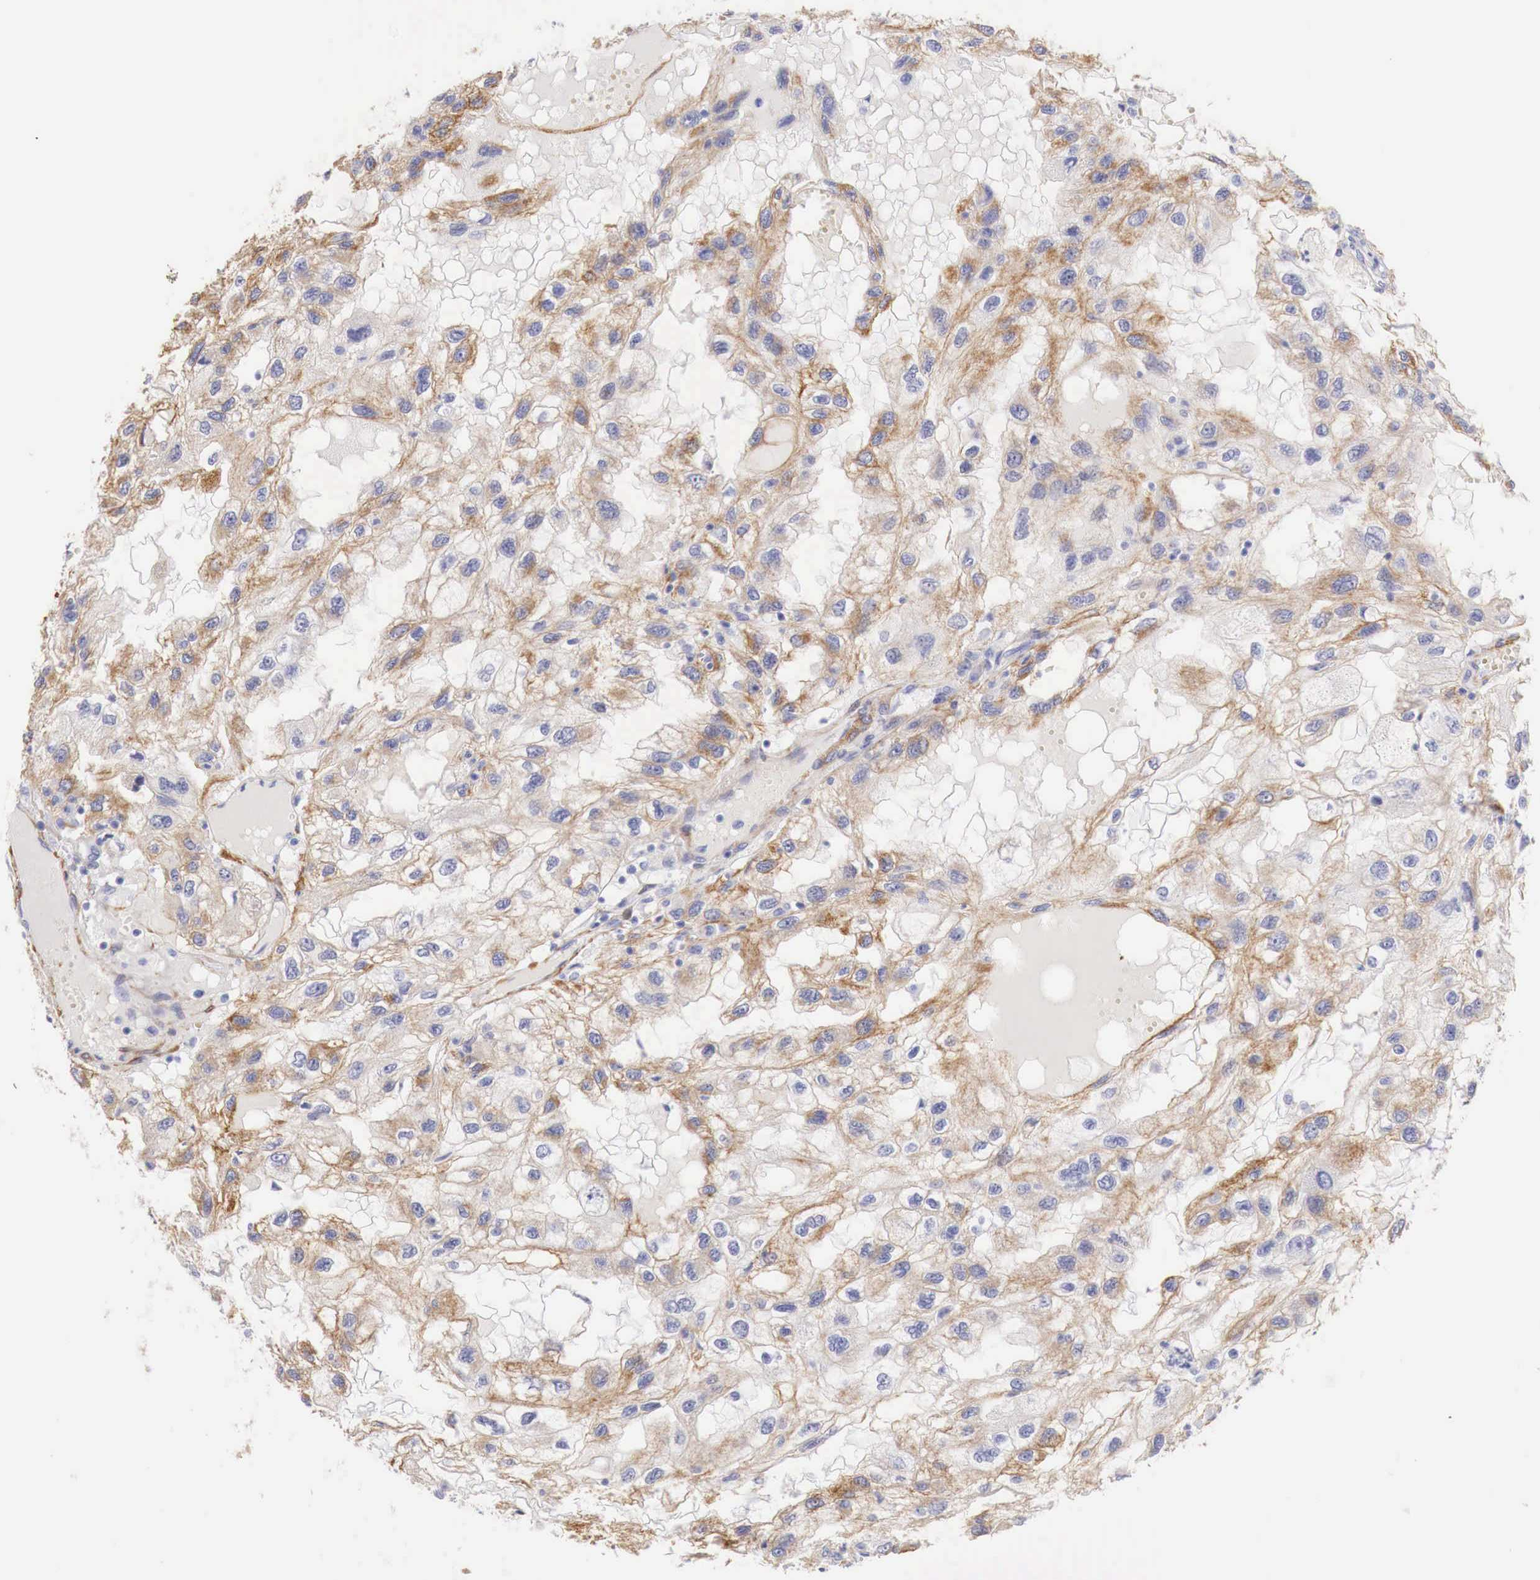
{"staining": {"intensity": "moderate", "quantity": "25%-75%", "location": "cytoplasmic/membranous"}, "tissue": "renal cancer", "cell_type": "Tumor cells", "image_type": "cancer", "snomed": [{"axis": "morphology", "description": "Normal tissue, NOS"}, {"axis": "morphology", "description": "Adenocarcinoma, NOS"}, {"axis": "topography", "description": "Kidney"}], "caption": "Adenocarcinoma (renal) tissue displays moderate cytoplasmic/membranous positivity in about 25%-75% of tumor cells, visualized by immunohistochemistry. (Brightfield microscopy of DAB IHC at high magnification).", "gene": "TPM1", "patient": {"sex": "male", "age": 71}}